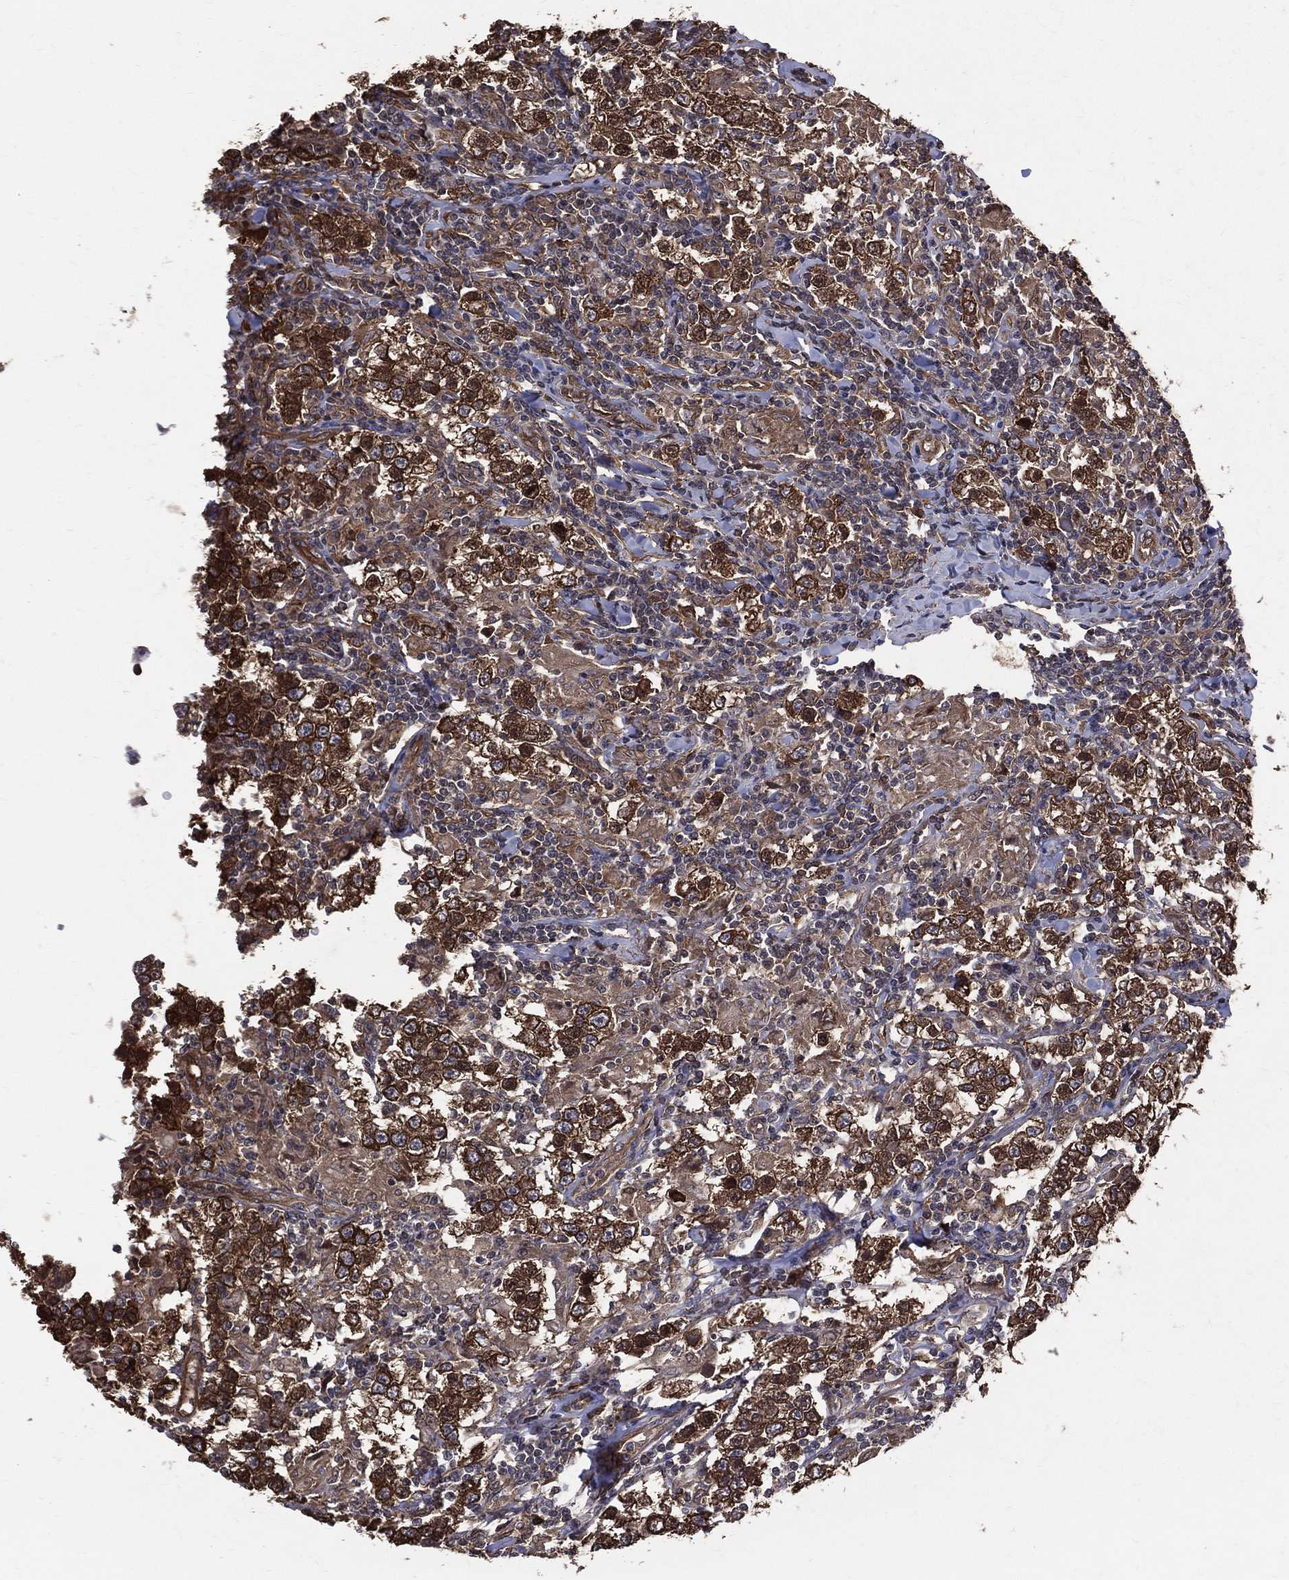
{"staining": {"intensity": "moderate", "quantity": ">75%", "location": "cytoplasmic/membranous"}, "tissue": "testis cancer", "cell_type": "Tumor cells", "image_type": "cancer", "snomed": [{"axis": "morphology", "description": "Seminoma, NOS"}, {"axis": "morphology", "description": "Carcinoma, Embryonal, NOS"}, {"axis": "topography", "description": "Testis"}], "caption": "Human seminoma (testis) stained with a protein marker exhibits moderate staining in tumor cells.", "gene": "DPYSL2", "patient": {"sex": "male", "age": 41}}